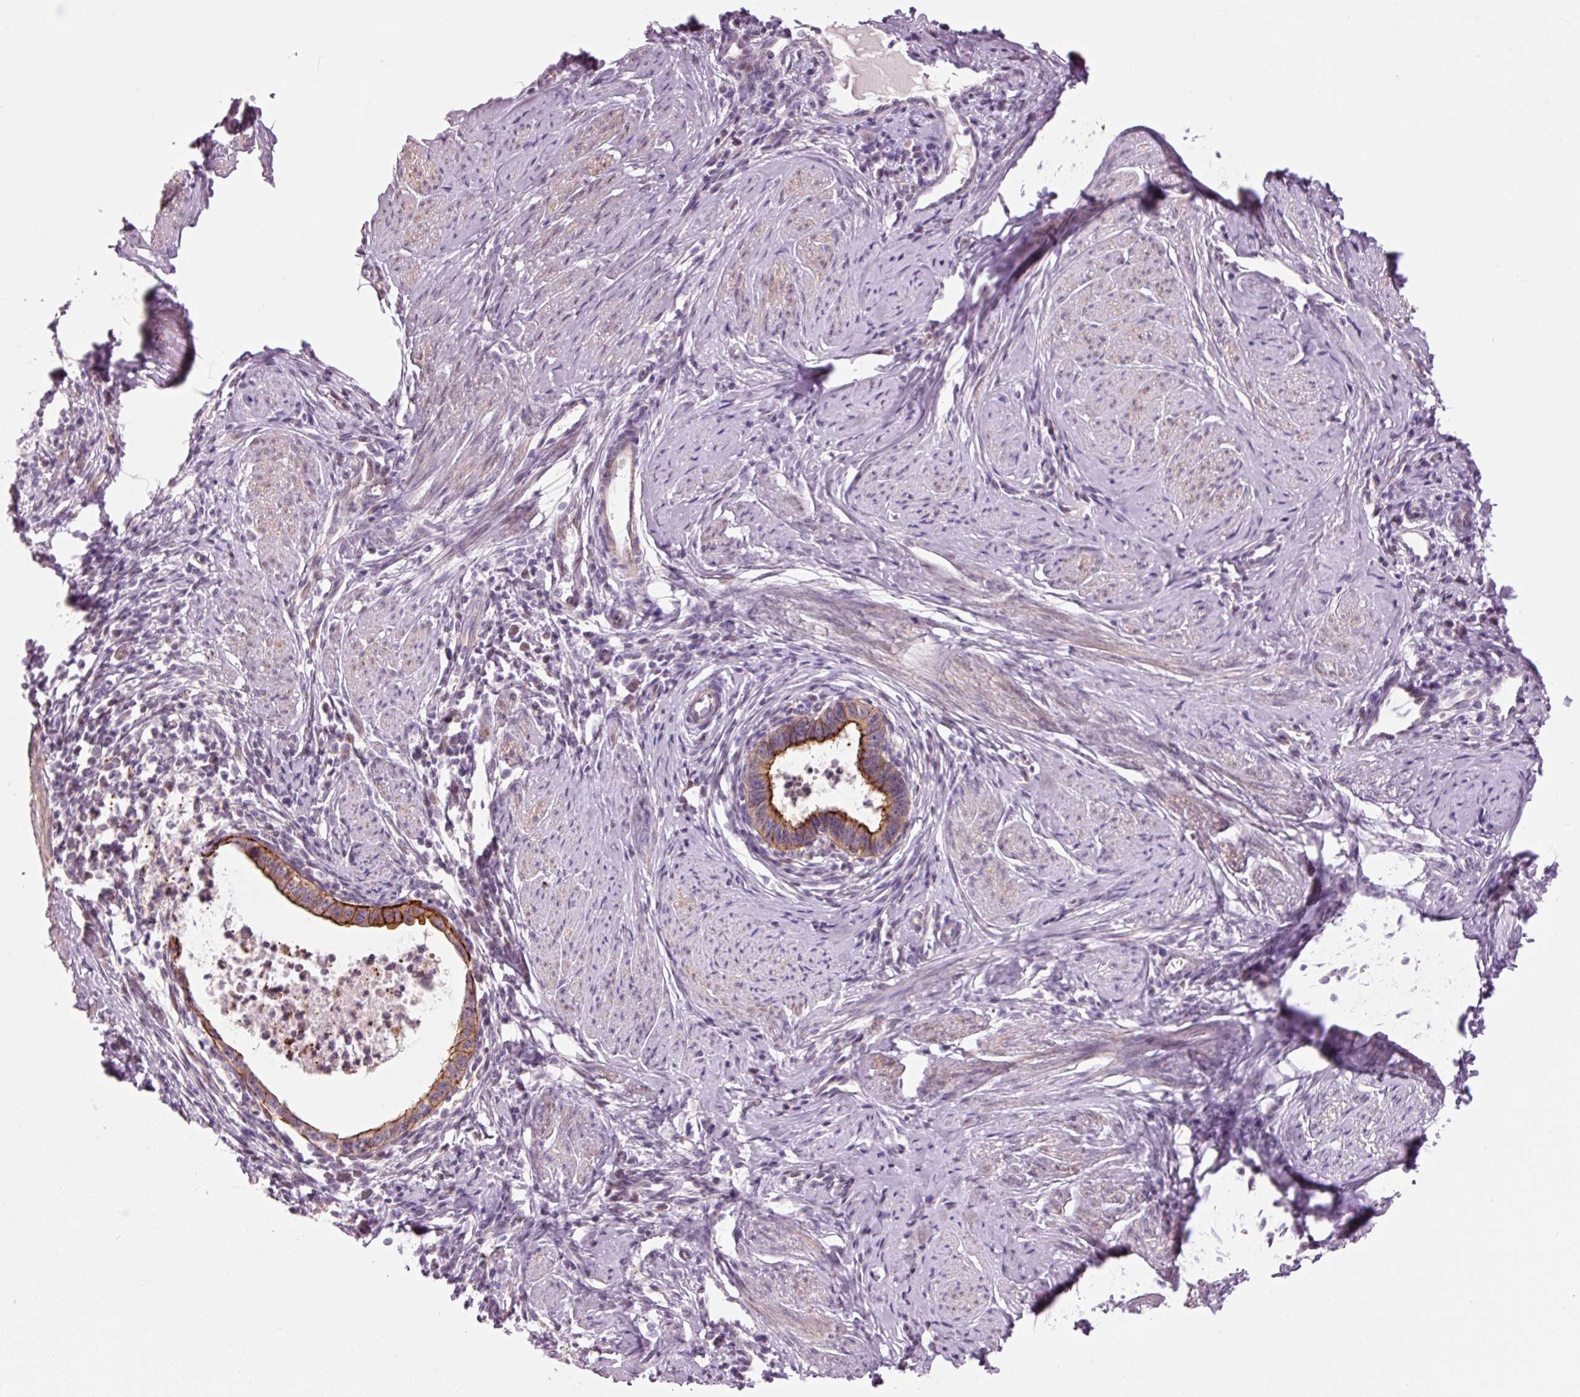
{"staining": {"intensity": "moderate", "quantity": ">75%", "location": "cytoplasmic/membranous"}, "tissue": "cervical cancer", "cell_type": "Tumor cells", "image_type": "cancer", "snomed": [{"axis": "morphology", "description": "Adenocarcinoma, NOS"}, {"axis": "topography", "description": "Cervix"}], "caption": "IHC (DAB (3,3'-diaminobenzidine)) staining of human cervical cancer demonstrates moderate cytoplasmic/membranous protein expression in approximately >75% of tumor cells.", "gene": "DAPP1", "patient": {"sex": "female", "age": 36}}